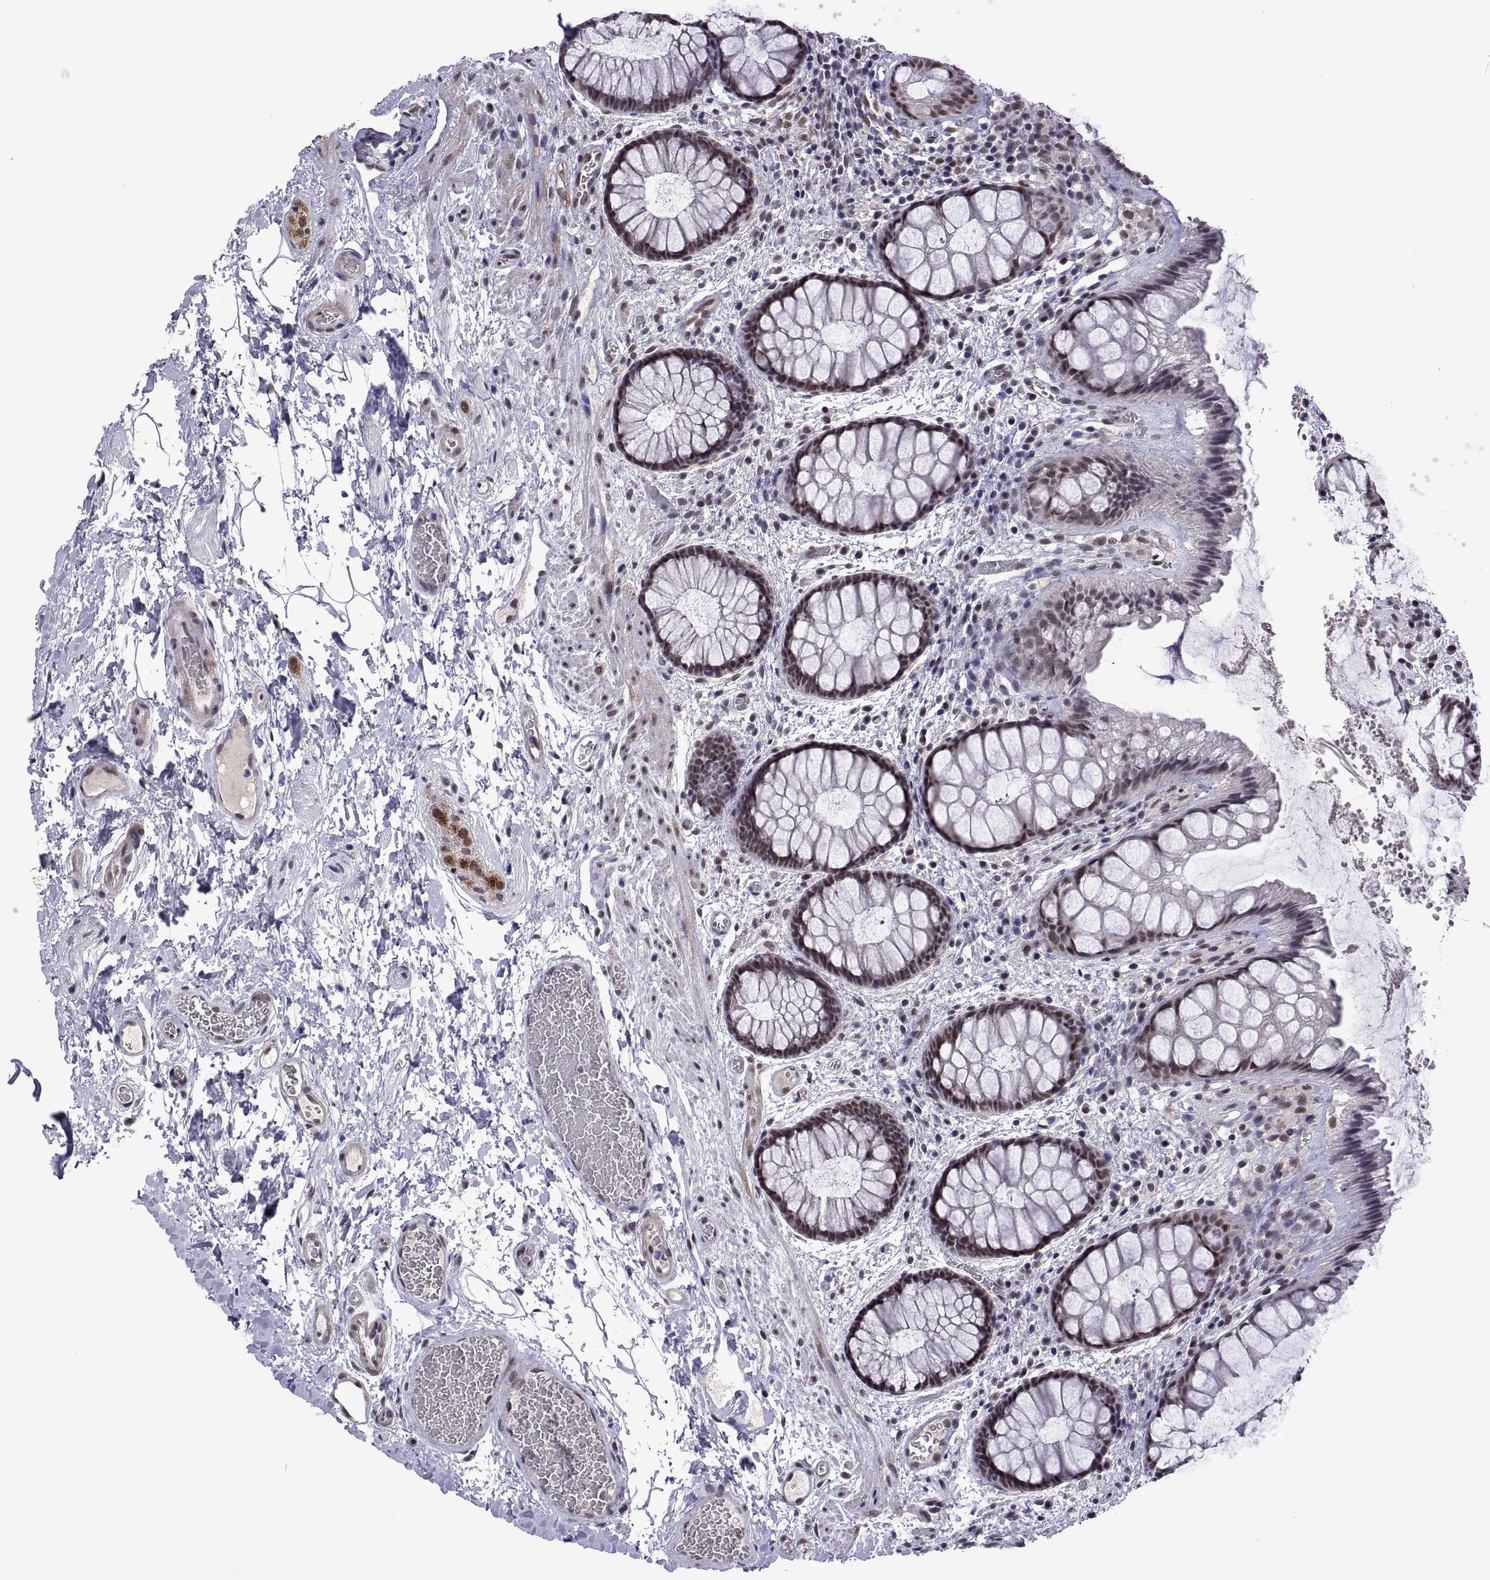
{"staining": {"intensity": "moderate", "quantity": "25%-75%", "location": "nuclear"}, "tissue": "rectum", "cell_type": "Glandular cells", "image_type": "normal", "snomed": [{"axis": "morphology", "description": "Normal tissue, NOS"}, {"axis": "topography", "description": "Rectum"}], "caption": "The image exhibits staining of unremarkable rectum, revealing moderate nuclear protein positivity (brown color) within glandular cells.", "gene": "NR4A1", "patient": {"sex": "female", "age": 62}}